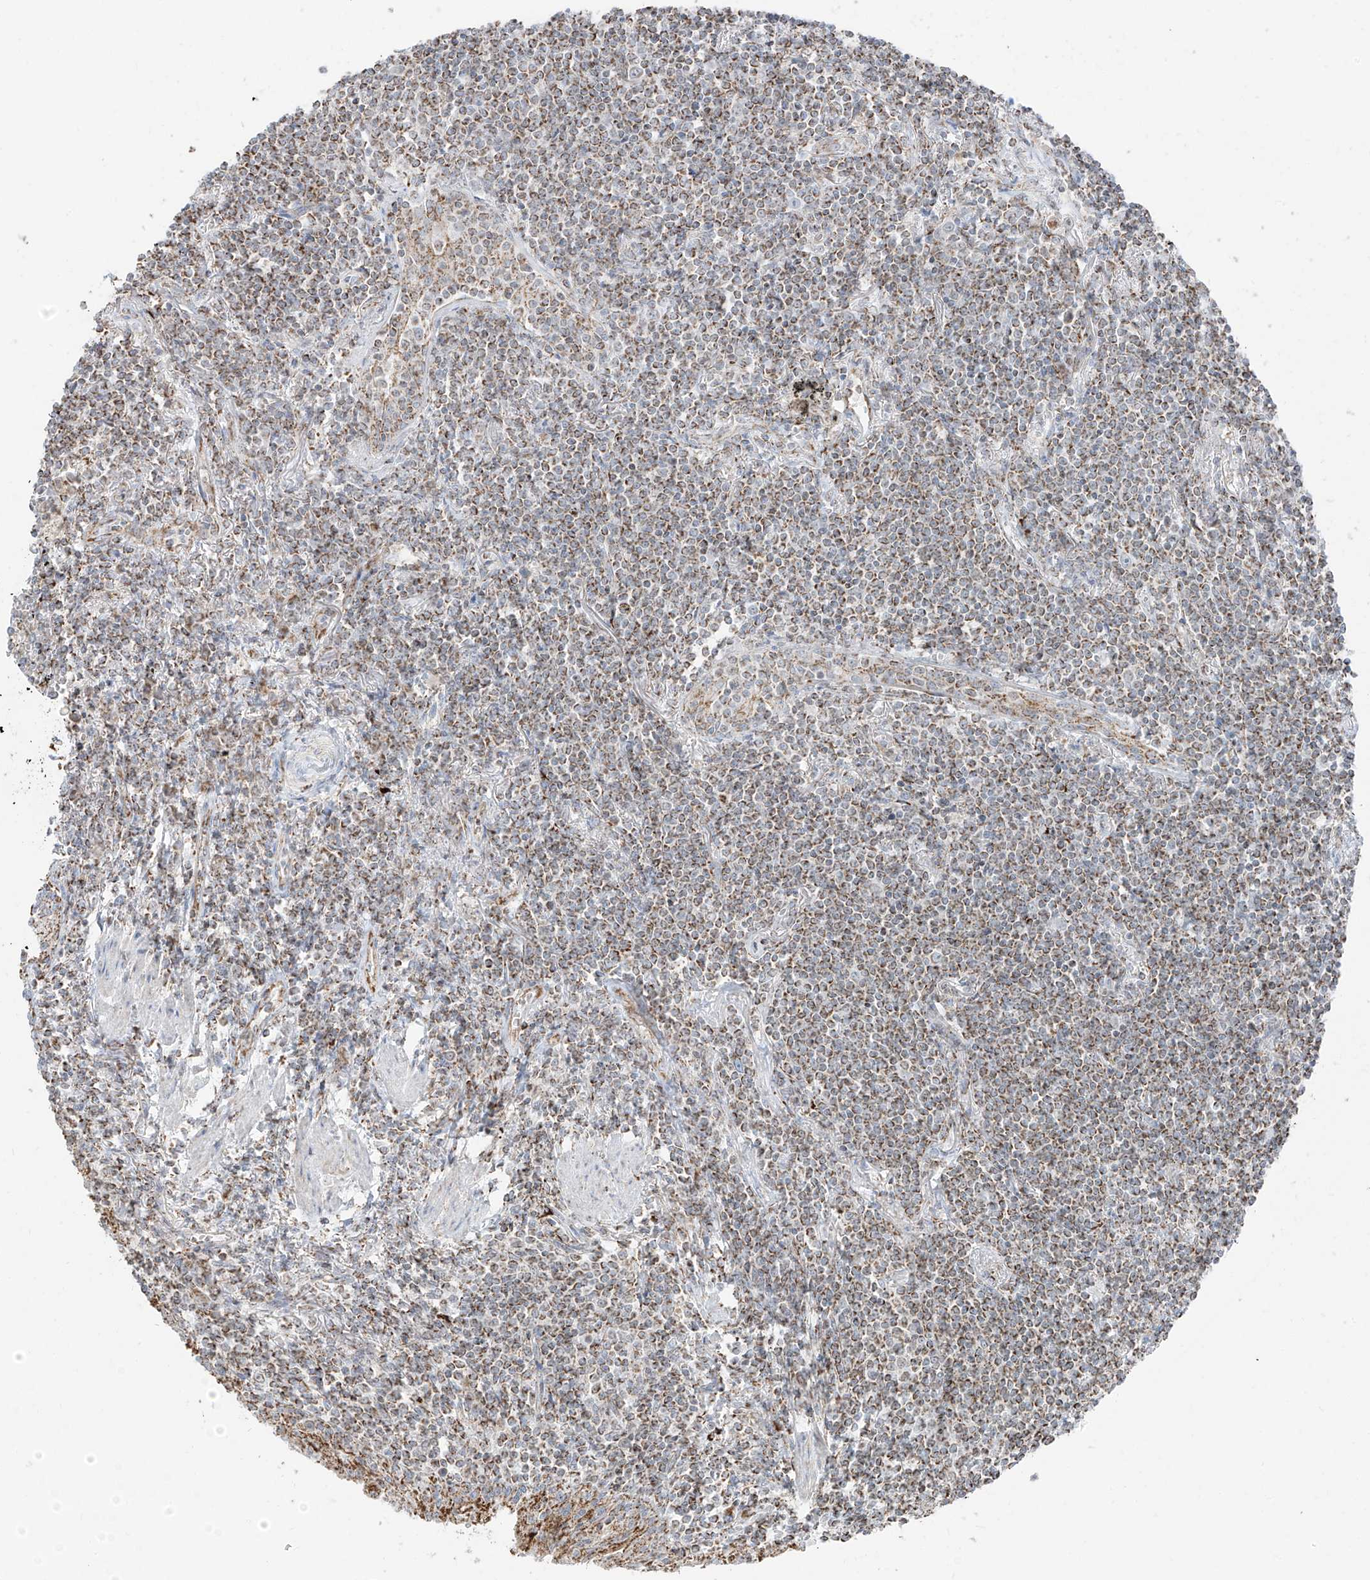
{"staining": {"intensity": "moderate", "quantity": ">75%", "location": "cytoplasmic/membranous"}, "tissue": "lymphoma", "cell_type": "Tumor cells", "image_type": "cancer", "snomed": [{"axis": "morphology", "description": "Malignant lymphoma, non-Hodgkin's type, Low grade"}, {"axis": "topography", "description": "Lung"}], "caption": "Moderate cytoplasmic/membranous protein positivity is present in approximately >75% of tumor cells in lymphoma. (brown staining indicates protein expression, while blue staining denotes nuclei).", "gene": "ETHE1", "patient": {"sex": "female", "age": 71}}